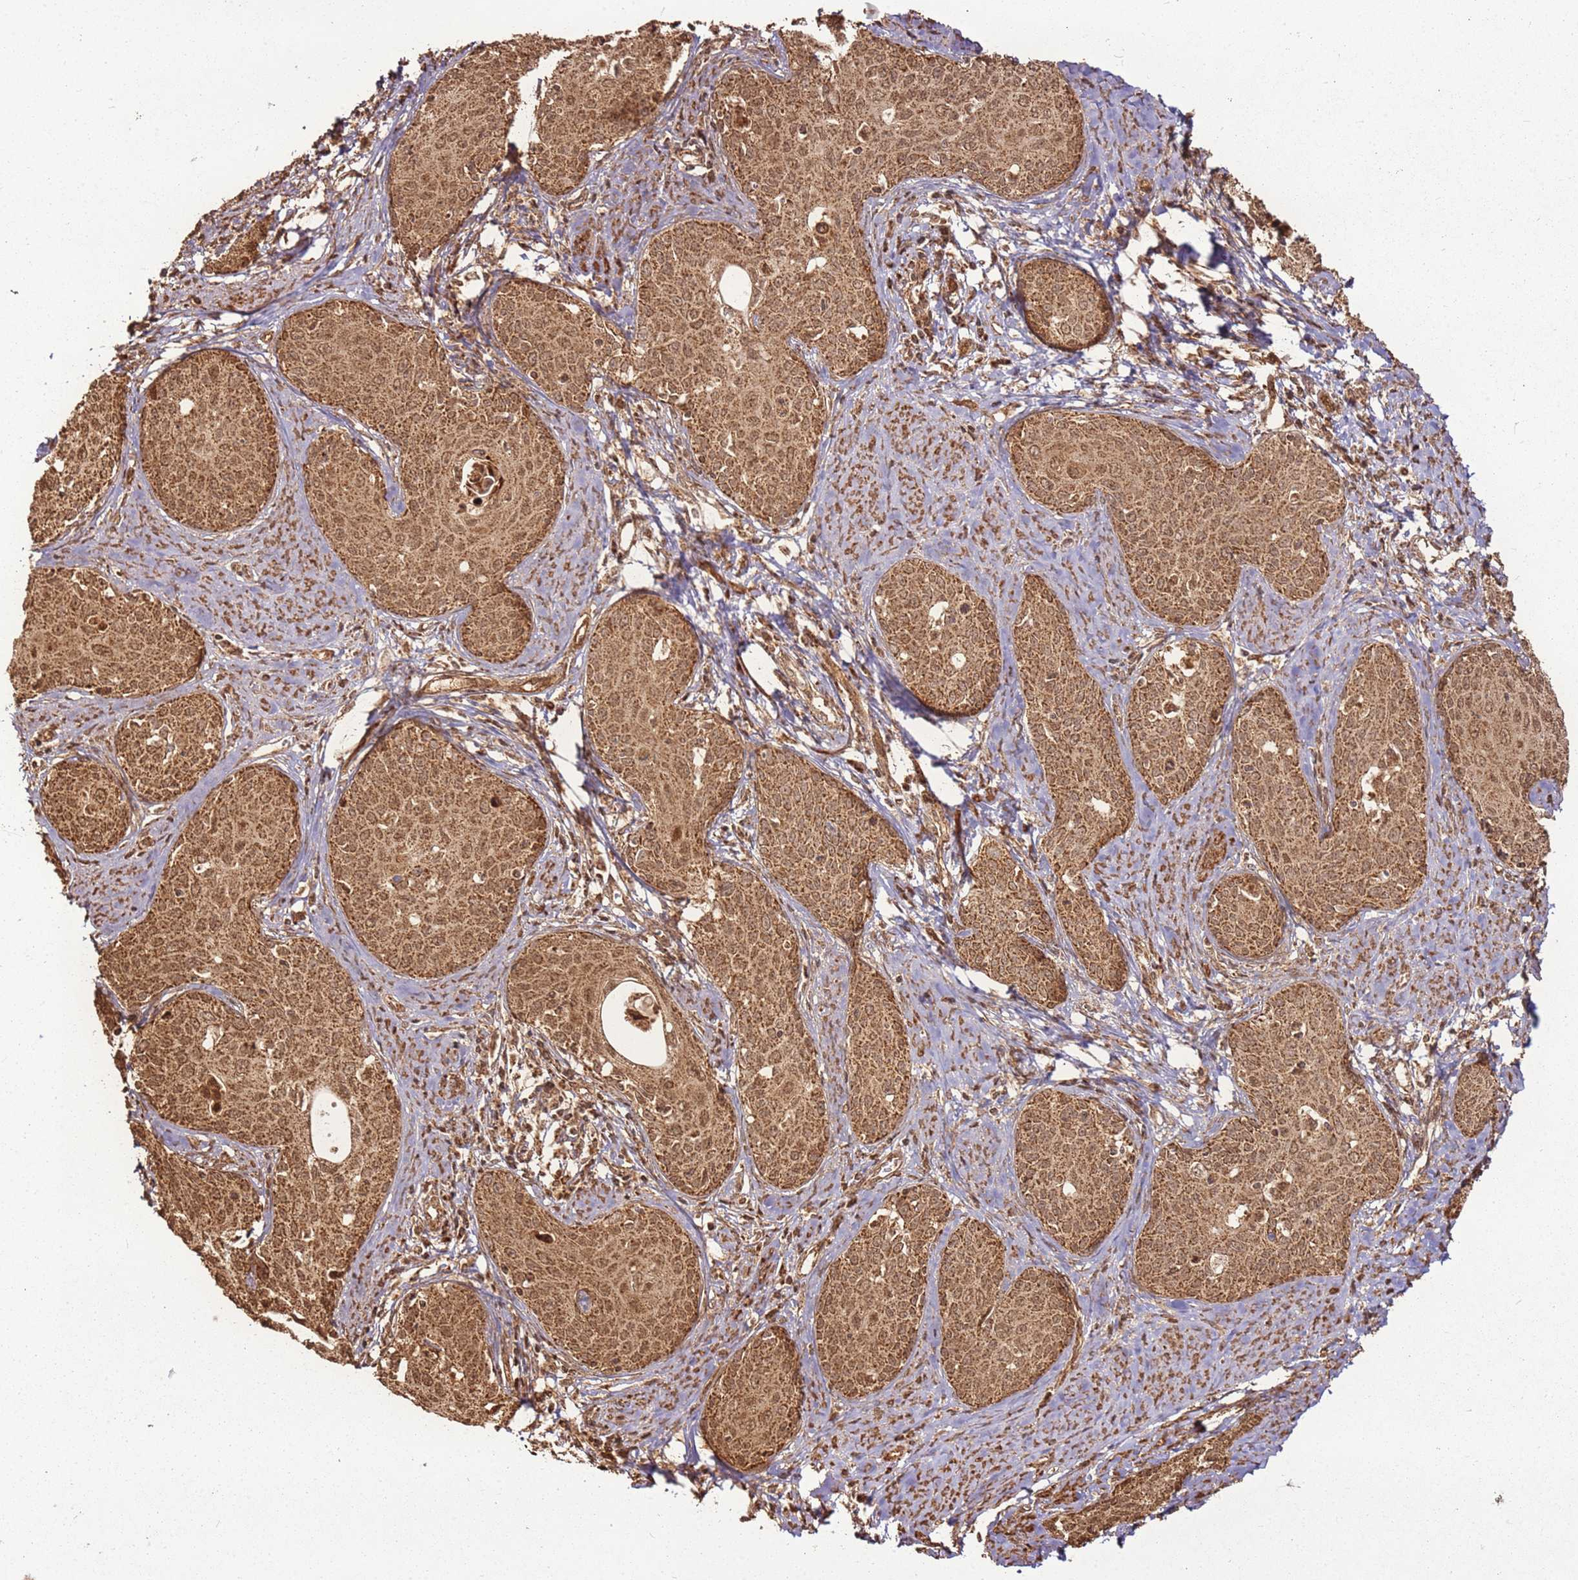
{"staining": {"intensity": "moderate", "quantity": ">75%", "location": "cytoplasmic/membranous,nuclear"}, "tissue": "cervical cancer", "cell_type": "Tumor cells", "image_type": "cancer", "snomed": [{"axis": "morphology", "description": "Squamous cell carcinoma, NOS"}, {"axis": "topography", "description": "Cervix"}], "caption": "Human cervical squamous cell carcinoma stained for a protein (brown) shows moderate cytoplasmic/membranous and nuclear positive expression in about >75% of tumor cells.", "gene": "MRPS6", "patient": {"sex": "female", "age": 52}}